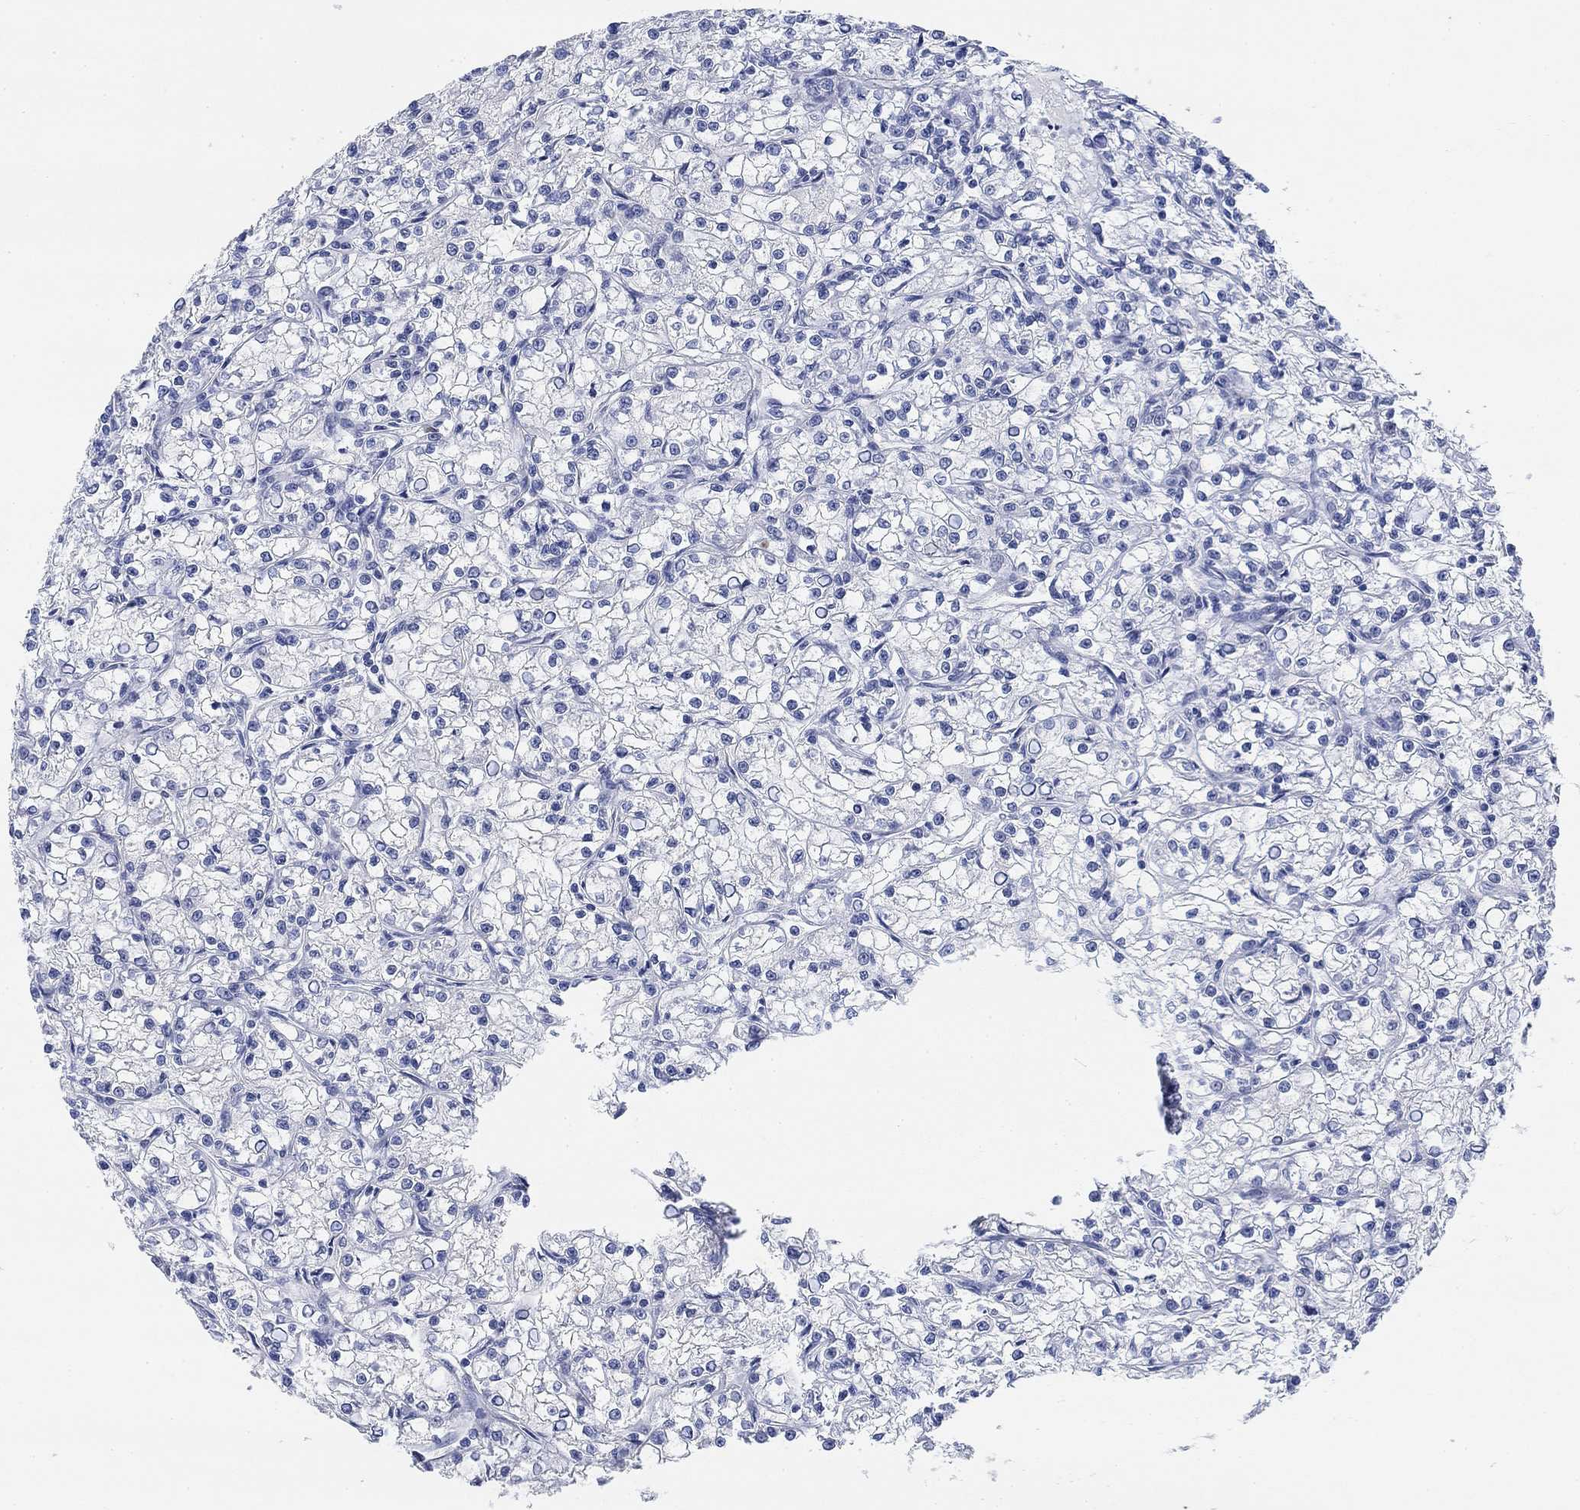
{"staining": {"intensity": "negative", "quantity": "none", "location": "none"}, "tissue": "renal cancer", "cell_type": "Tumor cells", "image_type": "cancer", "snomed": [{"axis": "morphology", "description": "Adenocarcinoma, NOS"}, {"axis": "topography", "description": "Kidney"}], "caption": "Immunohistochemistry (IHC) histopathology image of adenocarcinoma (renal) stained for a protein (brown), which exhibits no expression in tumor cells.", "gene": "PAX6", "patient": {"sex": "female", "age": 59}}